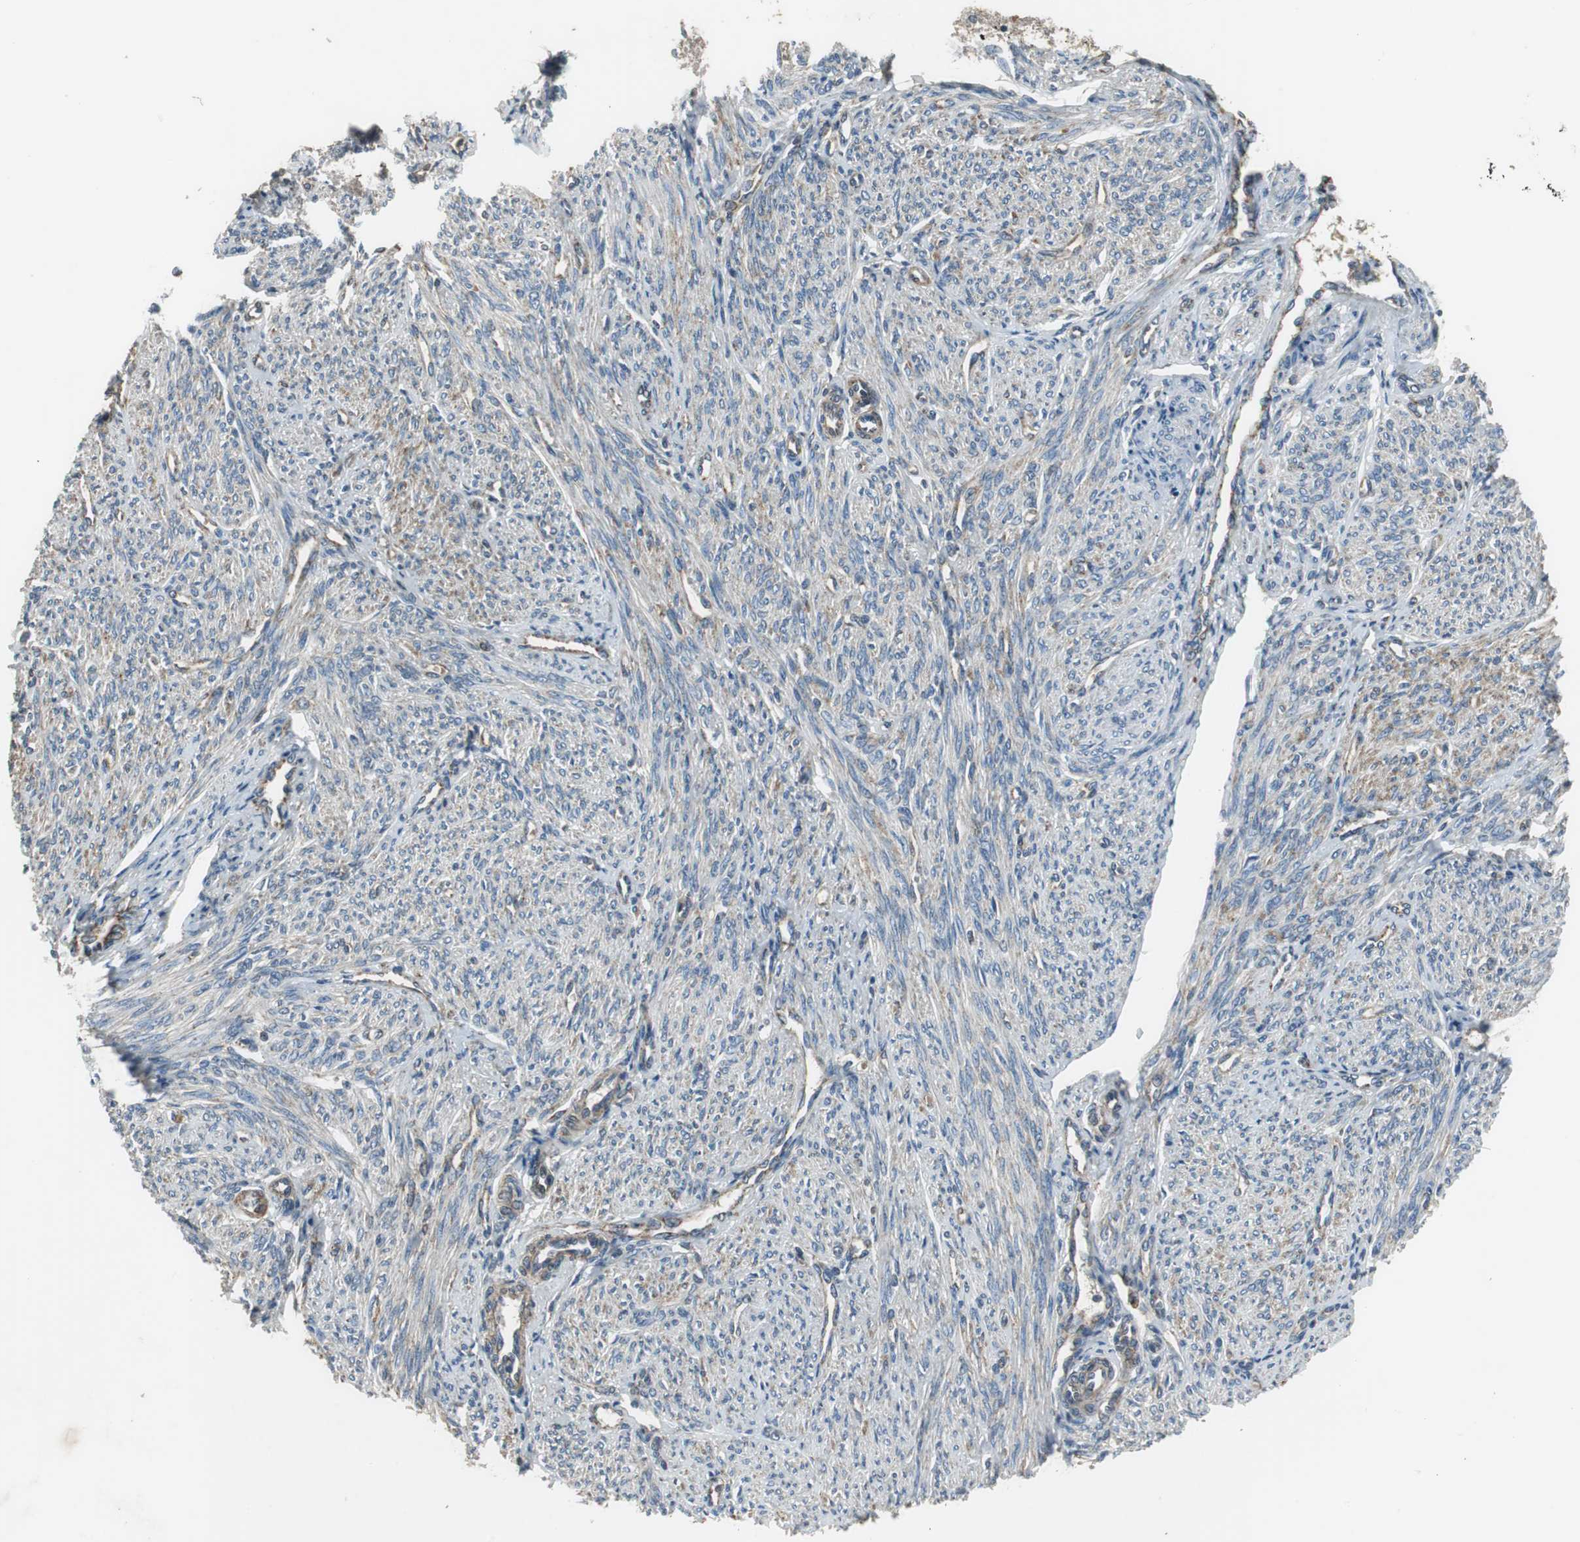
{"staining": {"intensity": "weak", "quantity": "25%-75%", "location": "cytoplasmic/membranous"}, "tissue": "smooth muscle", "cell_type": "Smooth muscle cells", "image_type": "normal", "snomed": [{"axis": "morphology", "description": "Normal tissue, NOS"}, {"axis": "topography", "description": "Smooth muscle"}], "caption": "This is a histology image of IHC staining of benign smooth muscle, which shows weak staining in the cytoplasmic/membranous of smooth muscle cells.", "gene": "PI4KB", "patient": {"sex": "female", "age": 65}}